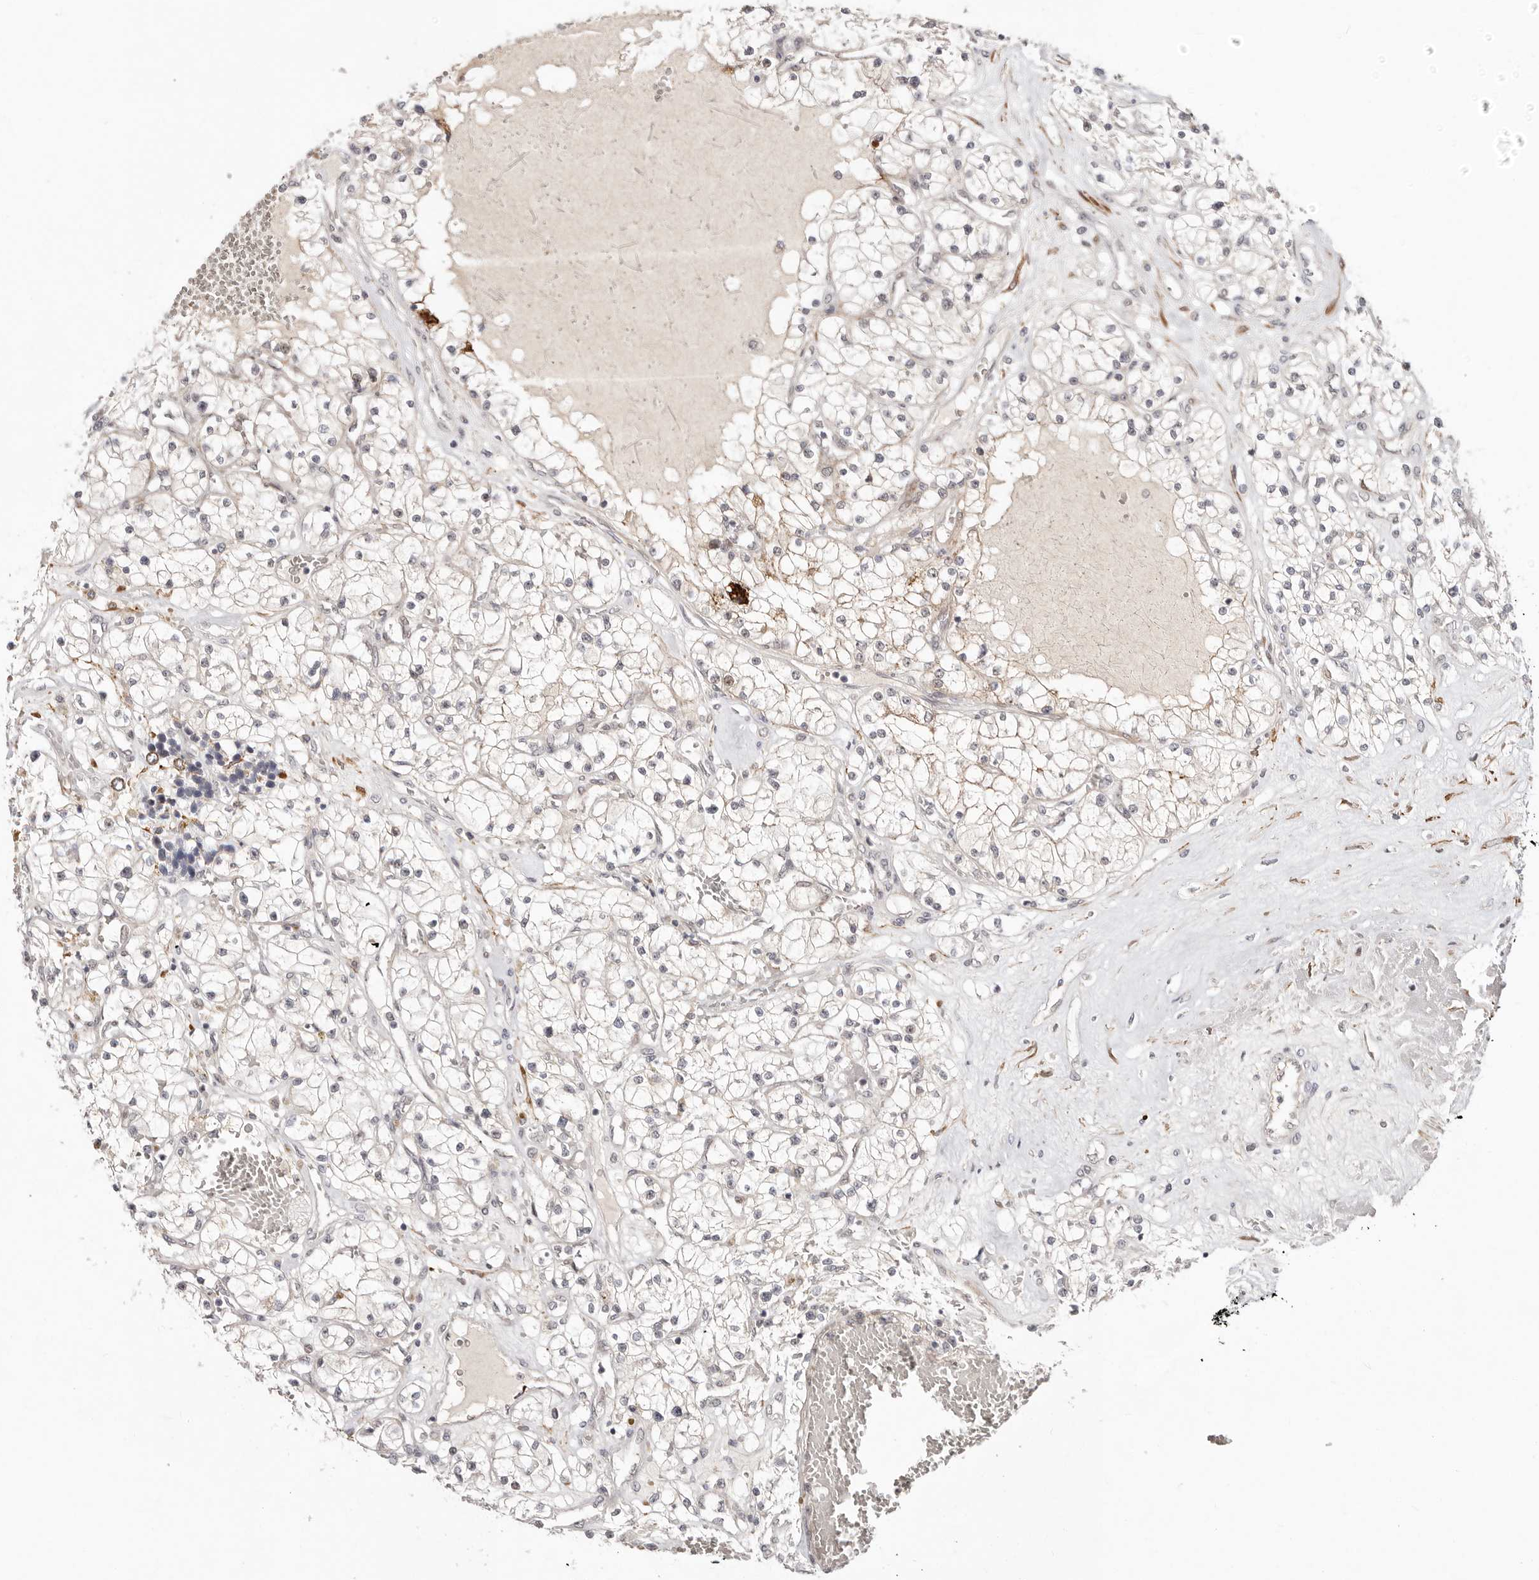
{"staining": {"intensity": "weak", "quantity": "<25%", "location": "cytoplasmic/membranous"}, "tissue": "renal cancer", "cell_type": "Tumor cells", "image_type": "cancer", "snomed": [{"axis": "morphology", "description": "Normal tissue, NOS"}, {"axis": "morphology", "description": "Adenocarcinoma, NOS"}, {"axis": "topography", "description": "Kidney"}], "caption": "Image shows no significant protein positivity in tumor cells of renal cancer.", "gene": "SZT2", "patient": {"sex": "male", "age": 68}}